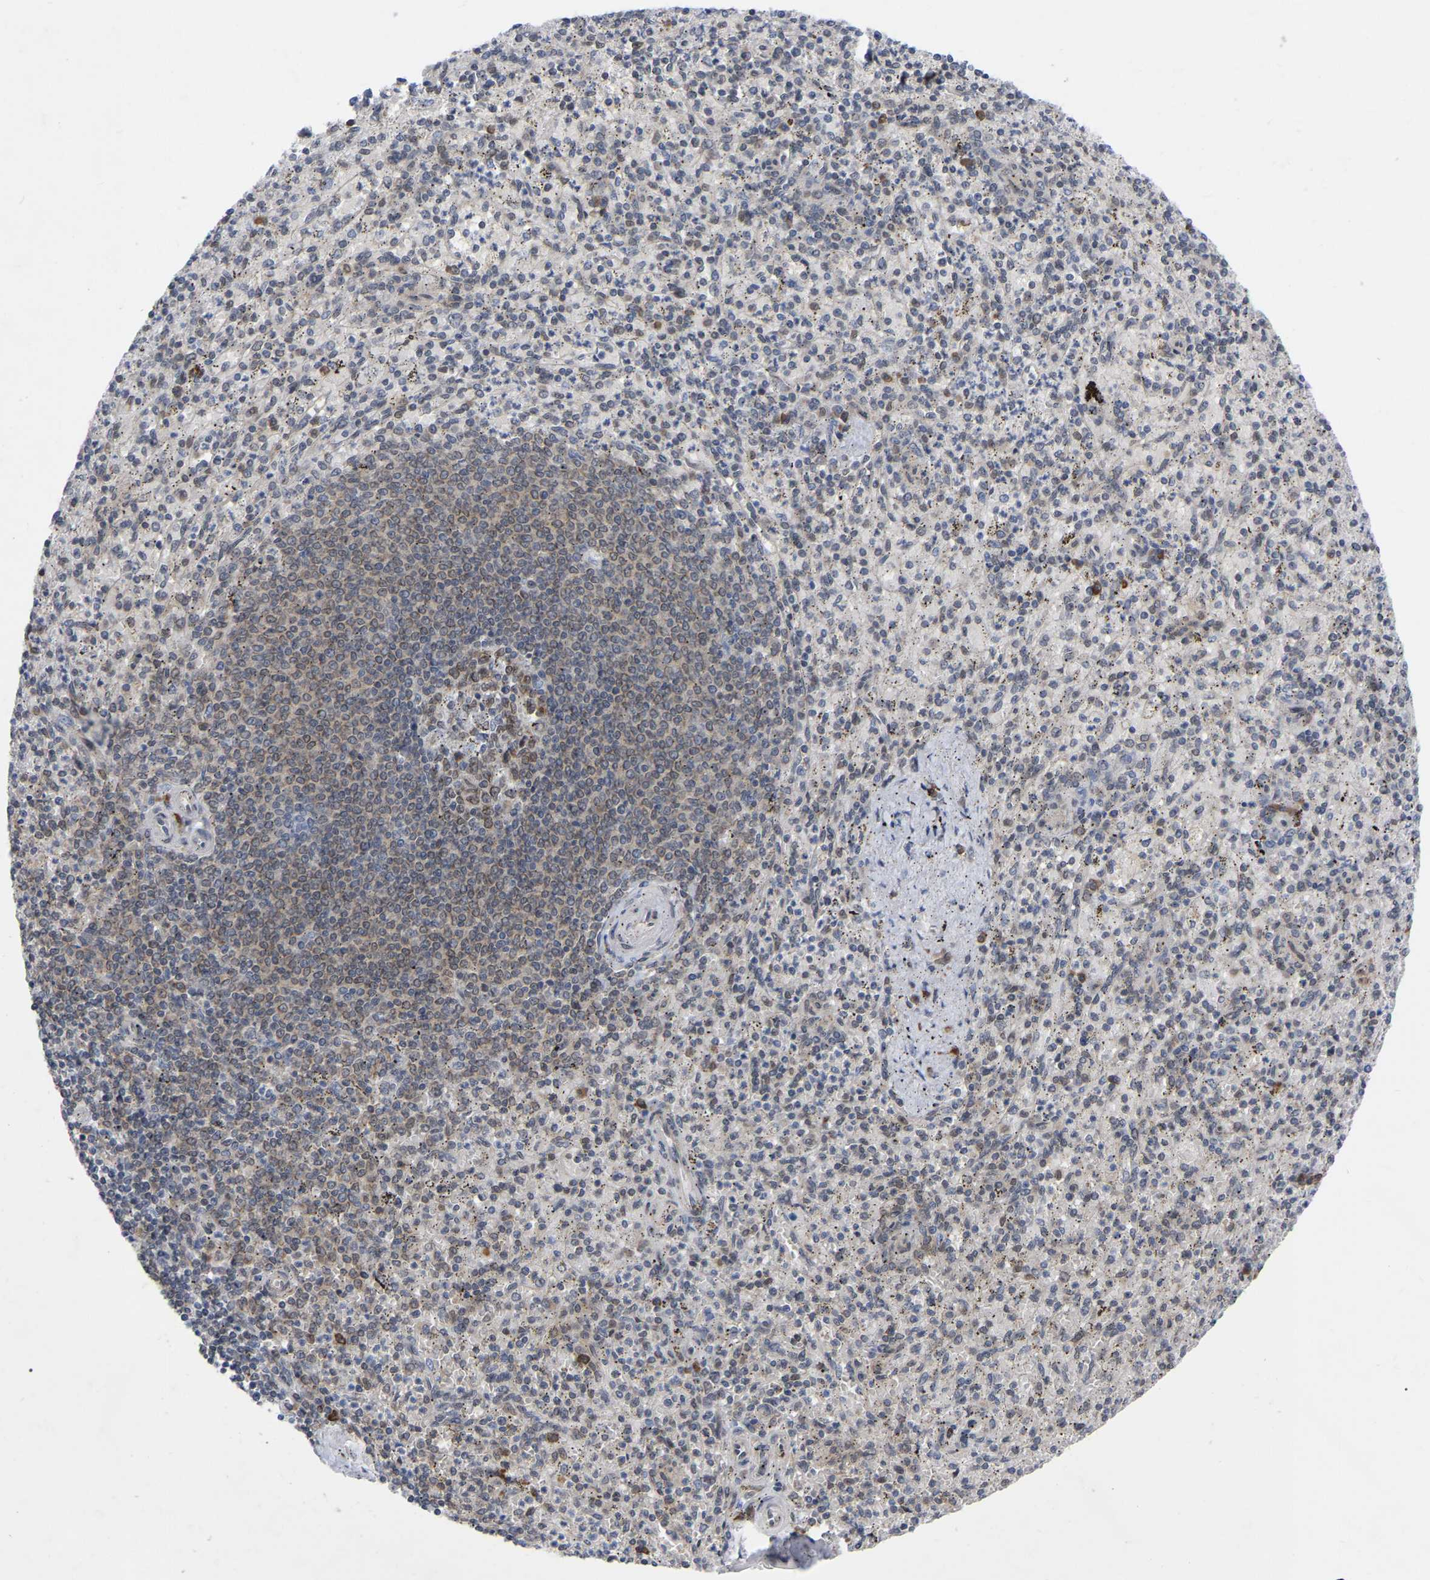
{"staining": {"intensity": "weak", "quantity": "25%-75%", "location": "cytoplasmic/membranous"}, "tissue": "spleen", "cell_type": "Cells in red pulp", "image_type": "normal", "snomed": [{"axis": "morphology", "description": "Normal tissue, NOS"}, {"axis": "topography", "description": "Spleen"}], "caption": "IHC (DAB) staining of normal spleen displays weak cytoplasmic/membranous protein positivity in about 25%-75% of cells in red pulp. (IHC, brightfield microscopy, high magnification).", "gene": "UBE4B", "patient": {"sex": "male", "age": 72}}